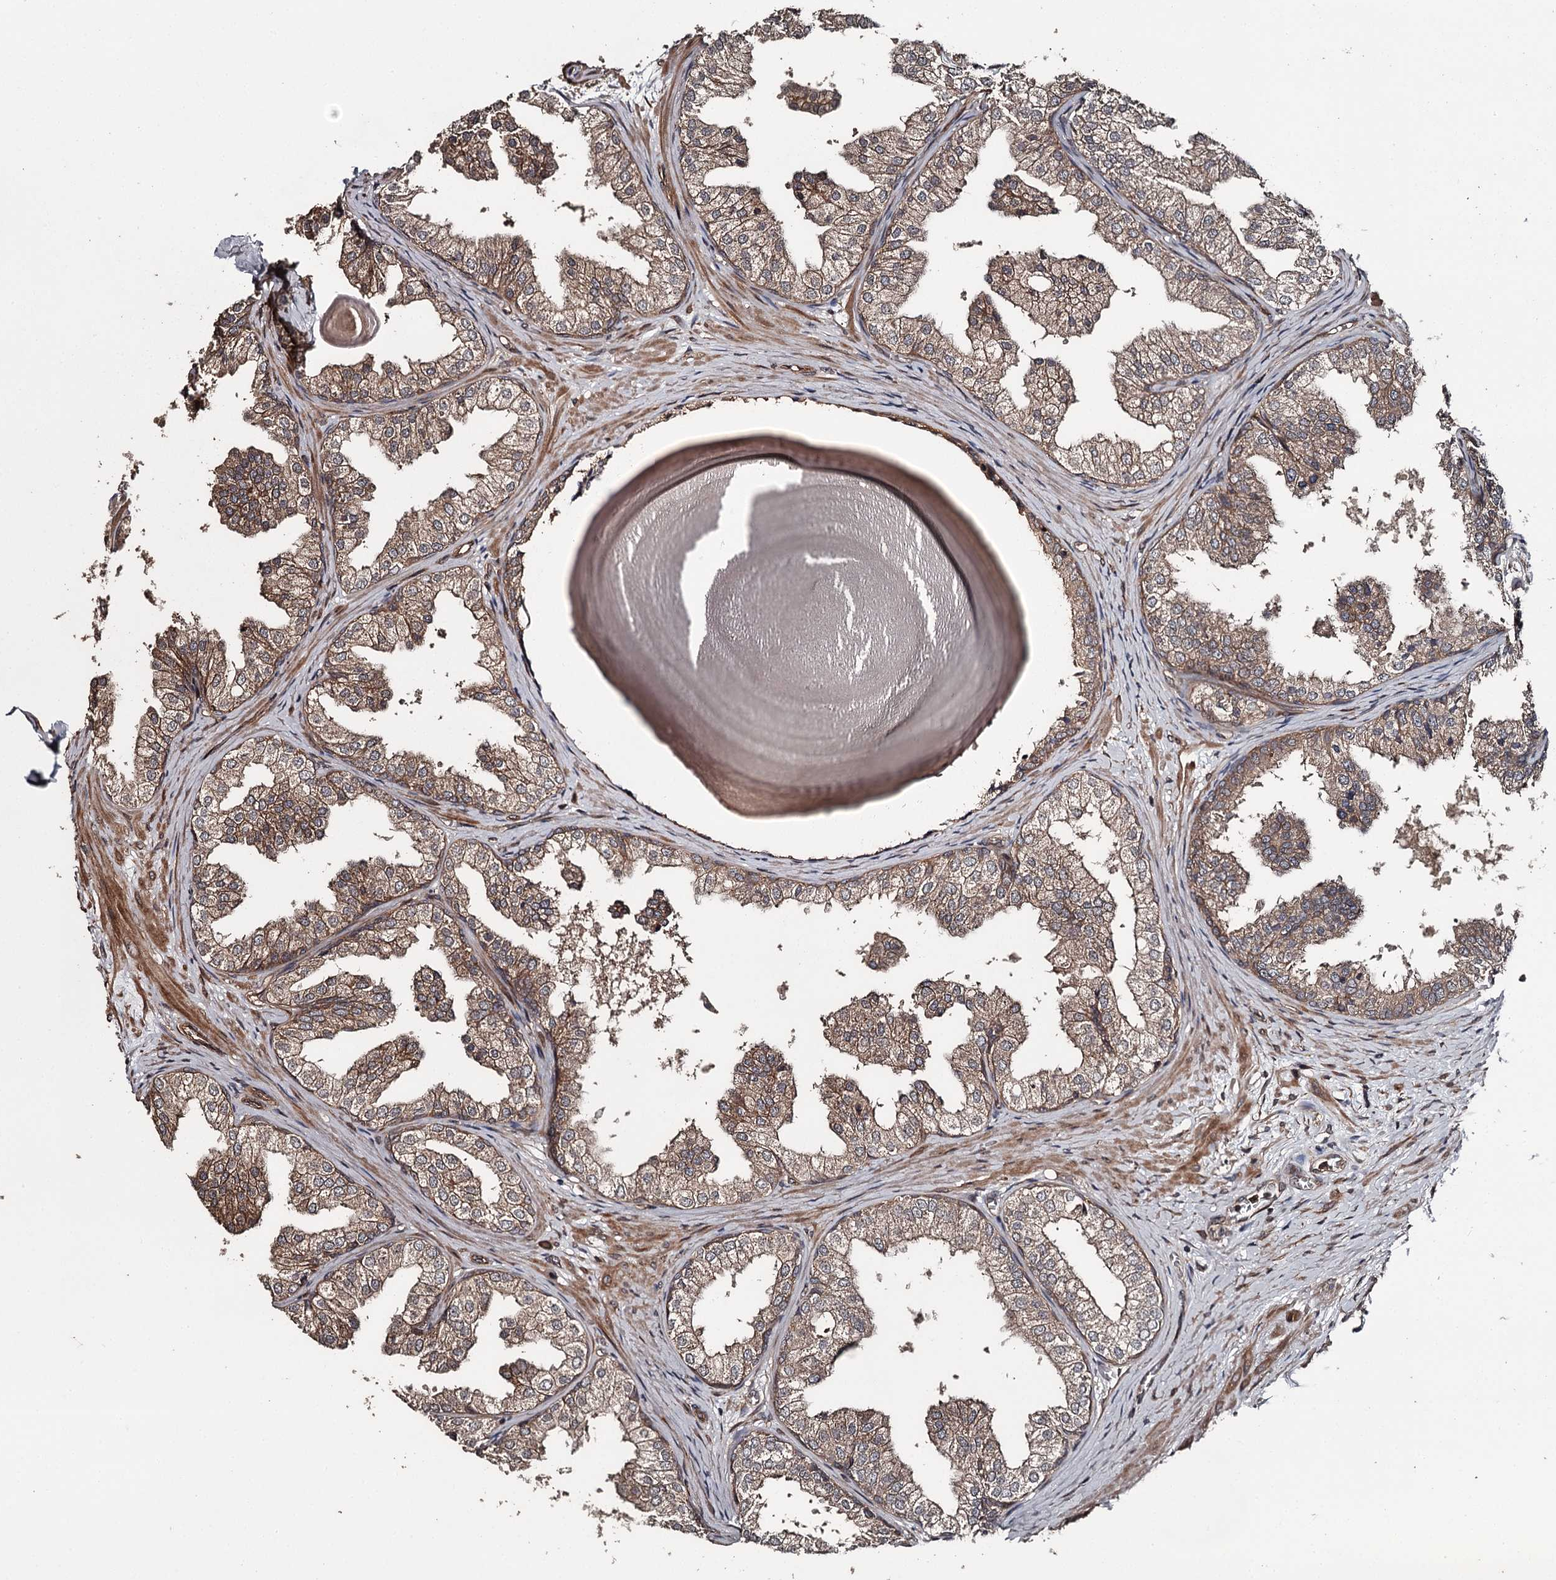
{"staining": {"intensity": "moderate", "quantity": ">75%", "location": "cytoplasmic/membranous"}, "tissue": "prostate", "cell_type": "Glandular cells", "image_type": "normal", "snomed": [{"axis": "morphology", "description": "Normal tissue, NOS"}, {"axis": "topography", "description": "Prostate"}], "caption": "A medium amount of moderate cytoplasmic/membranous expression is seen in approximately >75% of glandular cells in benign prostate.", "gene": "RAB21", "patient": {"sex": "male", "age": 48}}